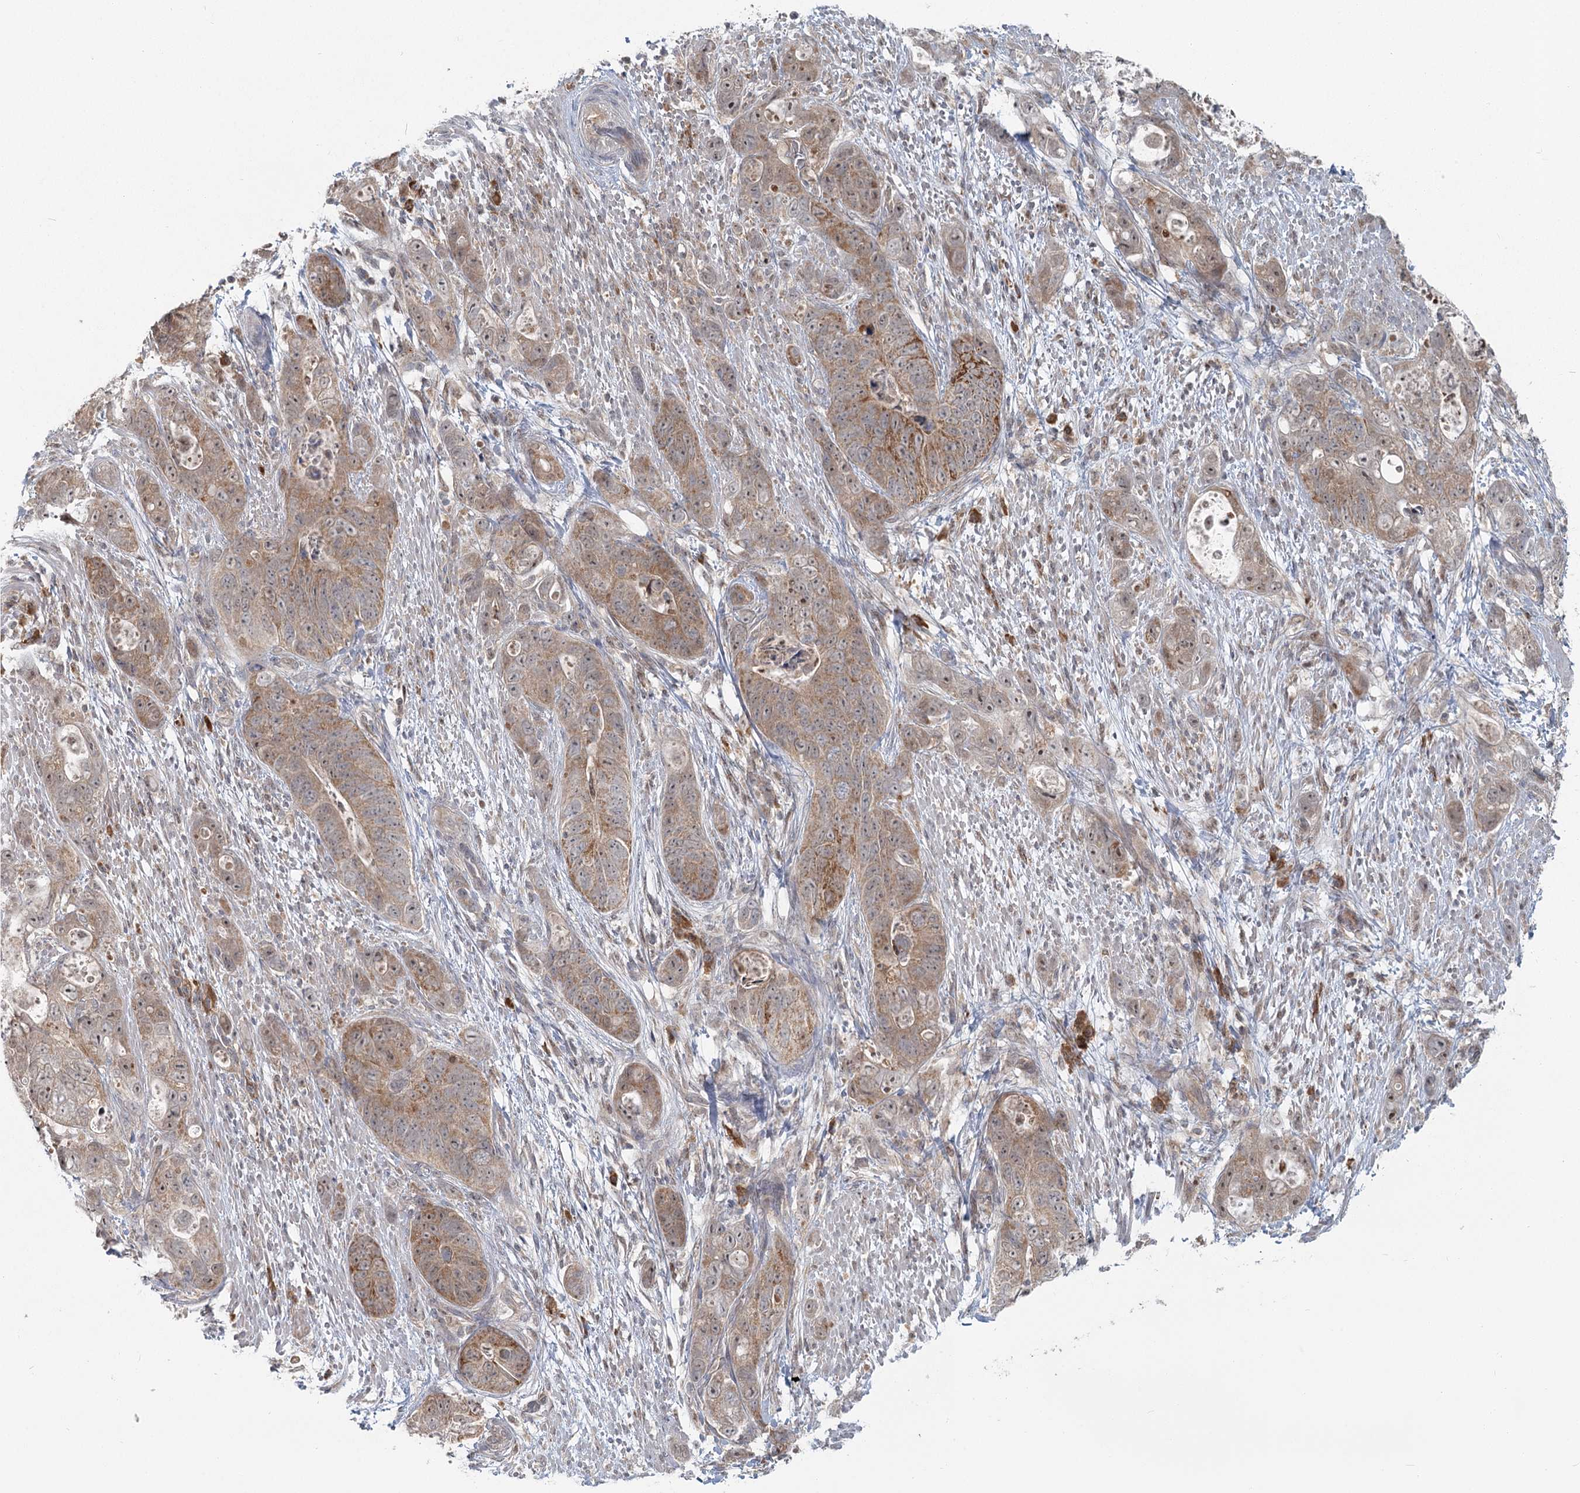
{"staining": {"intensity": "moderate", "quantity": "25%-75%", "location": "cytoplasmic/membranous,nuclear"}, "tissue": "stomach cancer", "cell_type": "Tumor cells", "image_type": "cancer", "snomed": [{"axis": "morphology", "description": "Adenocarcinoma, NOS"}, {"axis": "topography", "description": "Stomach"}], "caption": "This is an image of immunohistochemistry staining of adenocarcinoma (stomach), which shows moderate expression in the cytoplasmic/membranous and nuclear of tumor cells.", "gene": "THNSL1", "patient": {"sex": "female", "age": 89}}